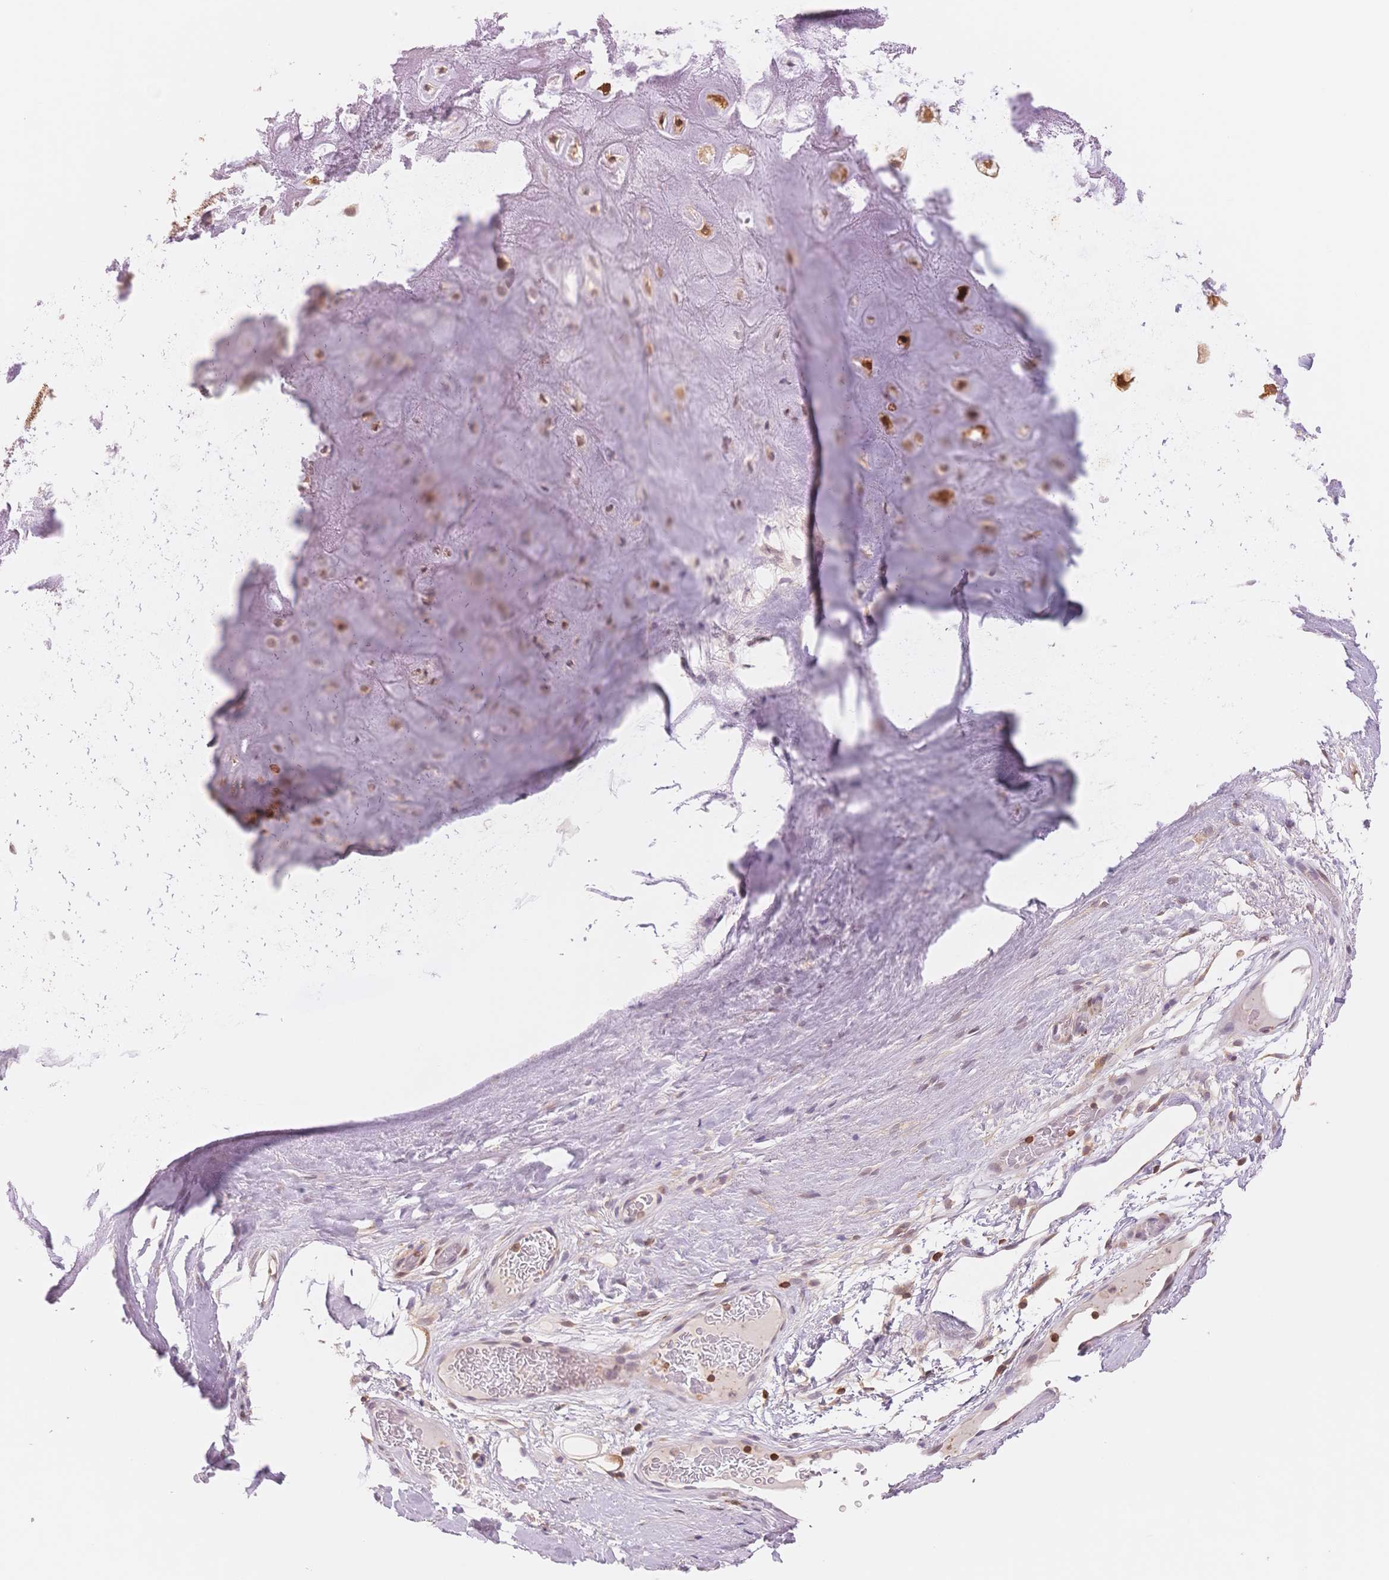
{"staining": {"intensity": "weak", "quantity": "25%-75%", "location": "cytoplasmic/membranous"}, "tissue": "adipose tissue", "cell_type": "Adipocytes", "image_type": "normal", "snomed": [{"axis": "morphology", "description": "Normal tissue, NOS"}, {"axis": "topography", "description": "Lymph node"}, {"axis": "topography", "description": "Cartilage tissue"}, {"axis": "topography", "description": "Nasopharynx"}], "caption": "This image shows immunohistochemistry staining of unremarkable adipose tissue, with low weak cytoplasmic/membranous staining in approximately 25%-75% of adipocytes.", "gene": "STK39", "patient": {"sex": "male", "age": 63}}